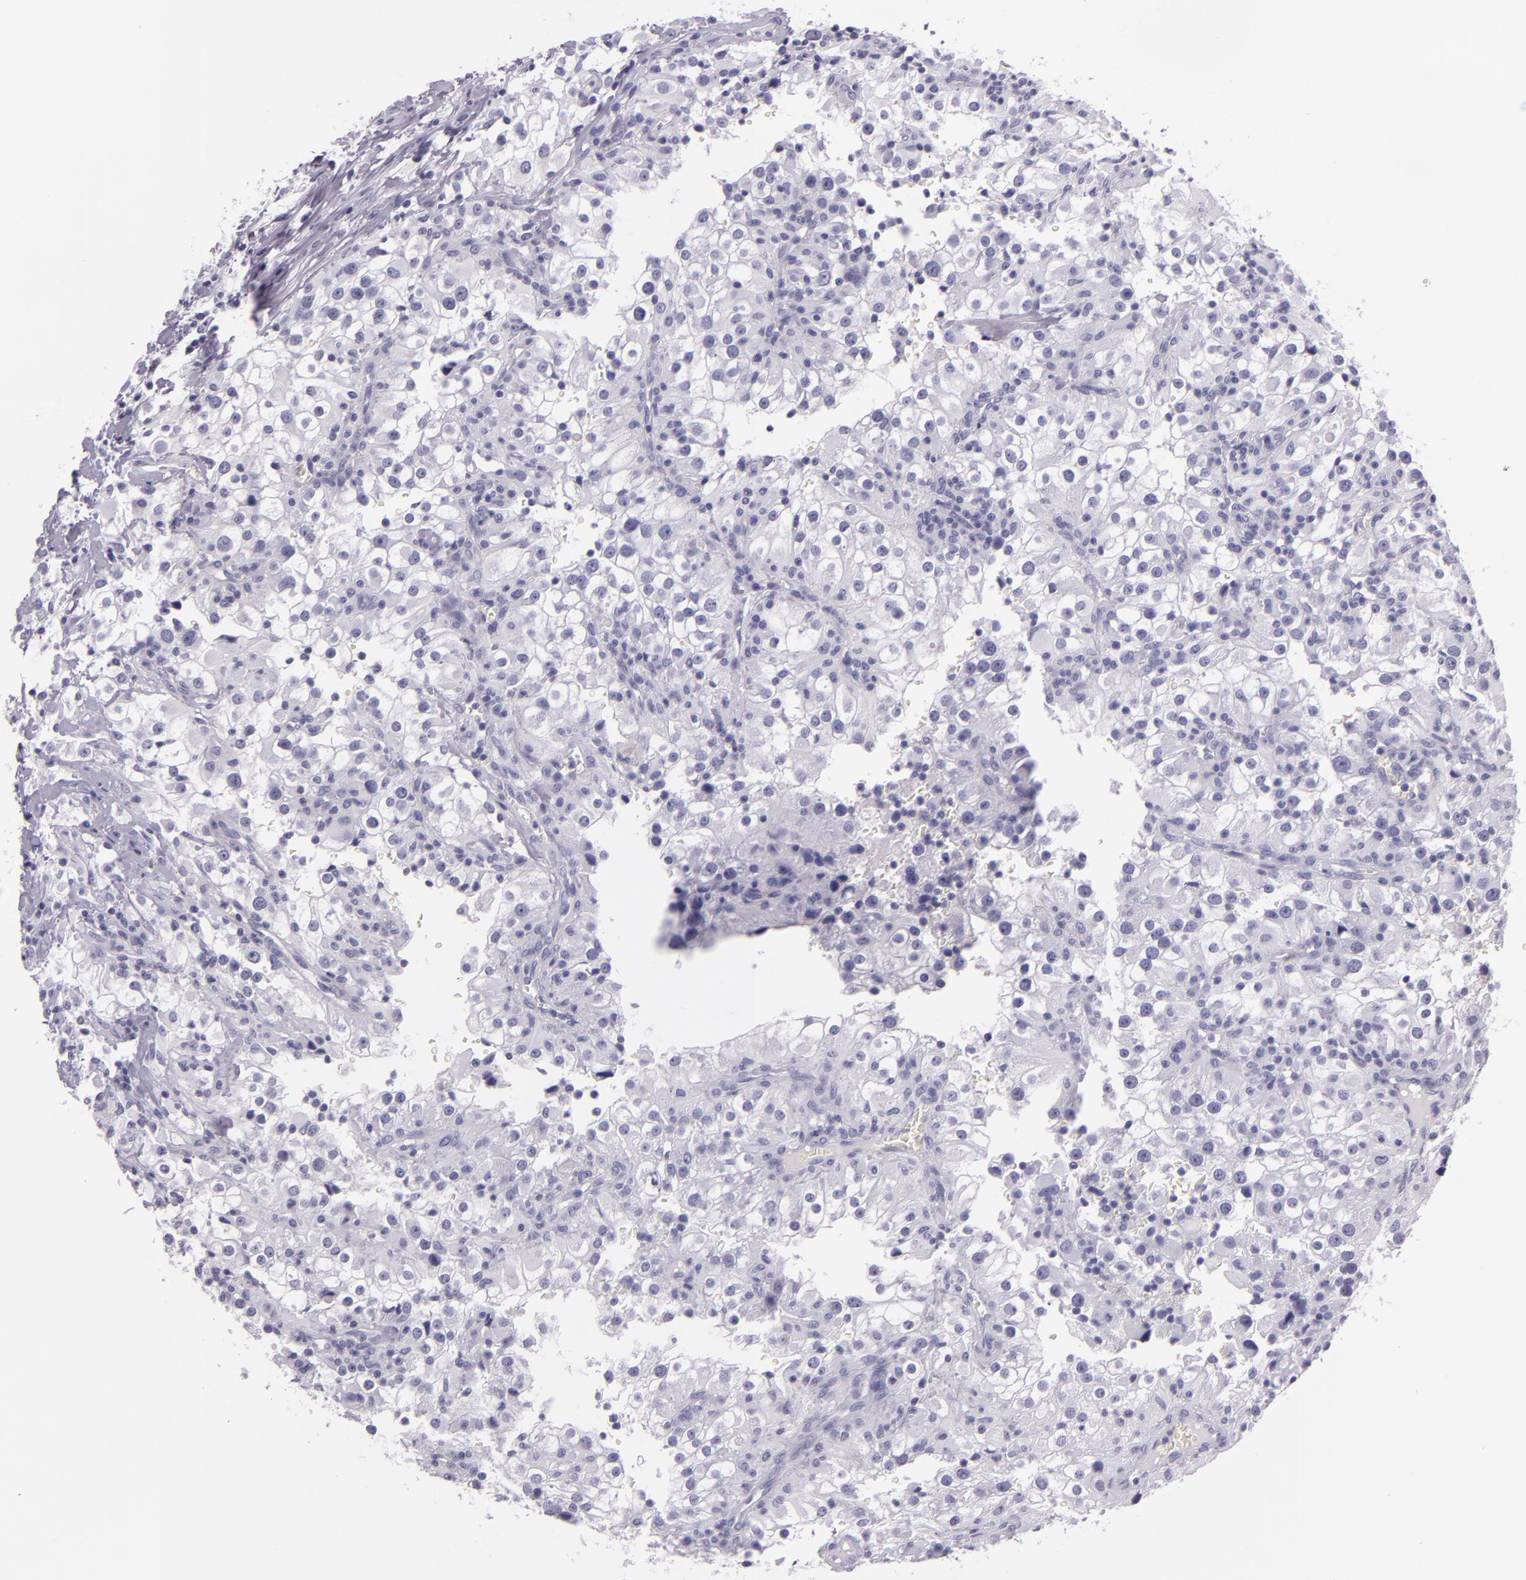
{"staining": {"intensity": "negative", "quantity": "none", "location": "none"}, "tissue": "renal cancer", "cell_type": "Tumor cells", "image_type": "cancer", "snomed": [{"axis": "morphology", "description": "Adenocarcinoma, NOS"}, {"axis": "topography", "description": "Kidney"}], "caption": "The immunohistochemistry (IHC) micrograph has no significant staining in tumor cells of renal cancer (adenocarcinoma) tissue.", "gene": "MT1A", "patient": {"sex": "female", "age": 52}}